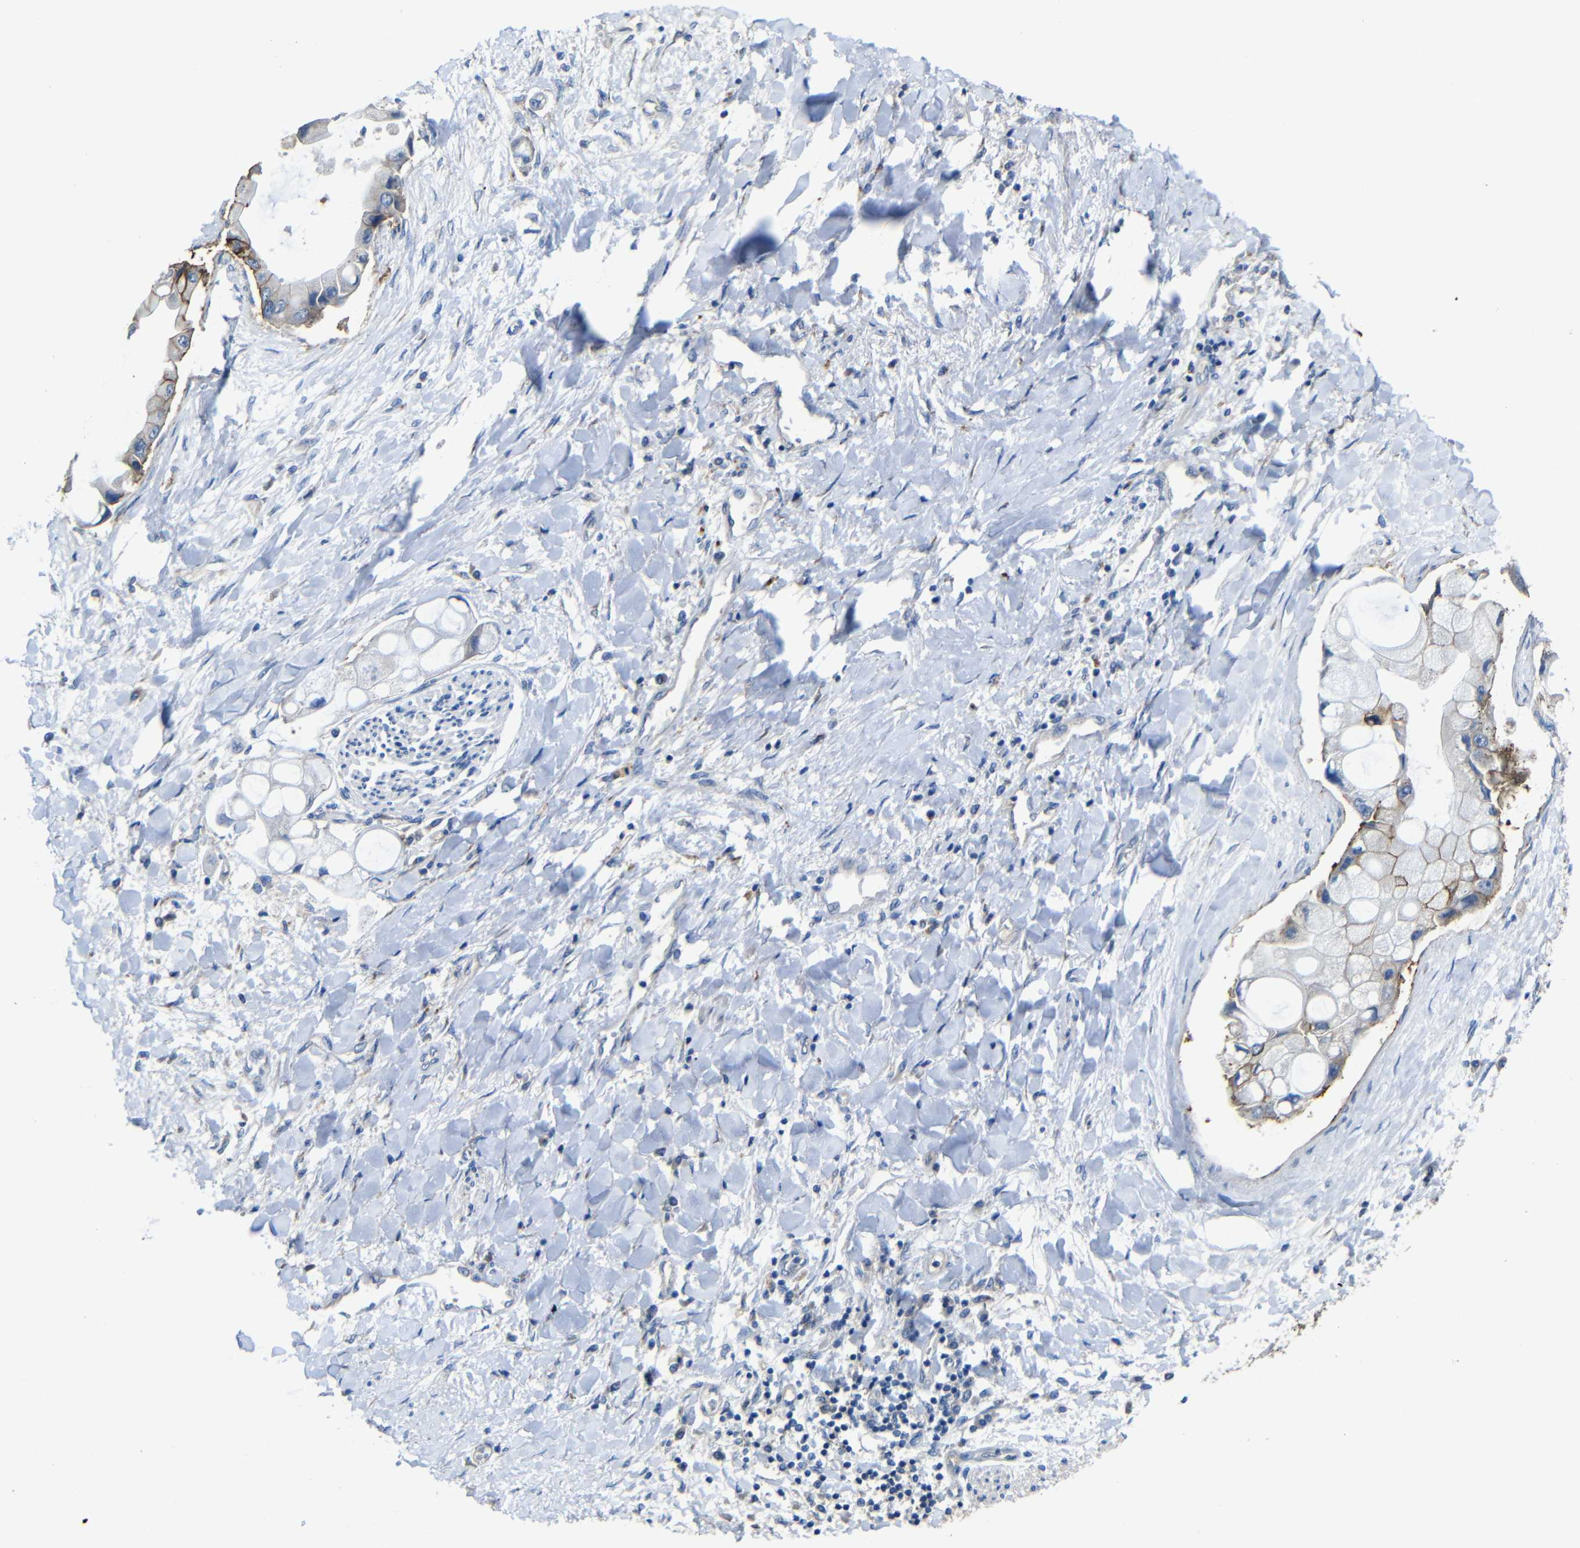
{"staining": {"intensity": "moderate", "quantity": "<25%", "location": "cytoplasmic/membranous"}, "tissue": "liver cancer", "cell_type": "Tumor cells", "image_type": "cancer", "snomed": [{"axis": "morphology", "description": "Cholangiocarcinoma"}, {"axis": "topography", "description": "Liver"}], "caption": "Liver cholangiocarcinoma stained with DAB (3,3'-diaminobenzidine) immunohistochemistry shows low levels of moderate cytoplasmic/membranous positivity in about <25% of tumor cells.", "gene": "ZNF90", "patient": {"sex": "male", "age": 50}}